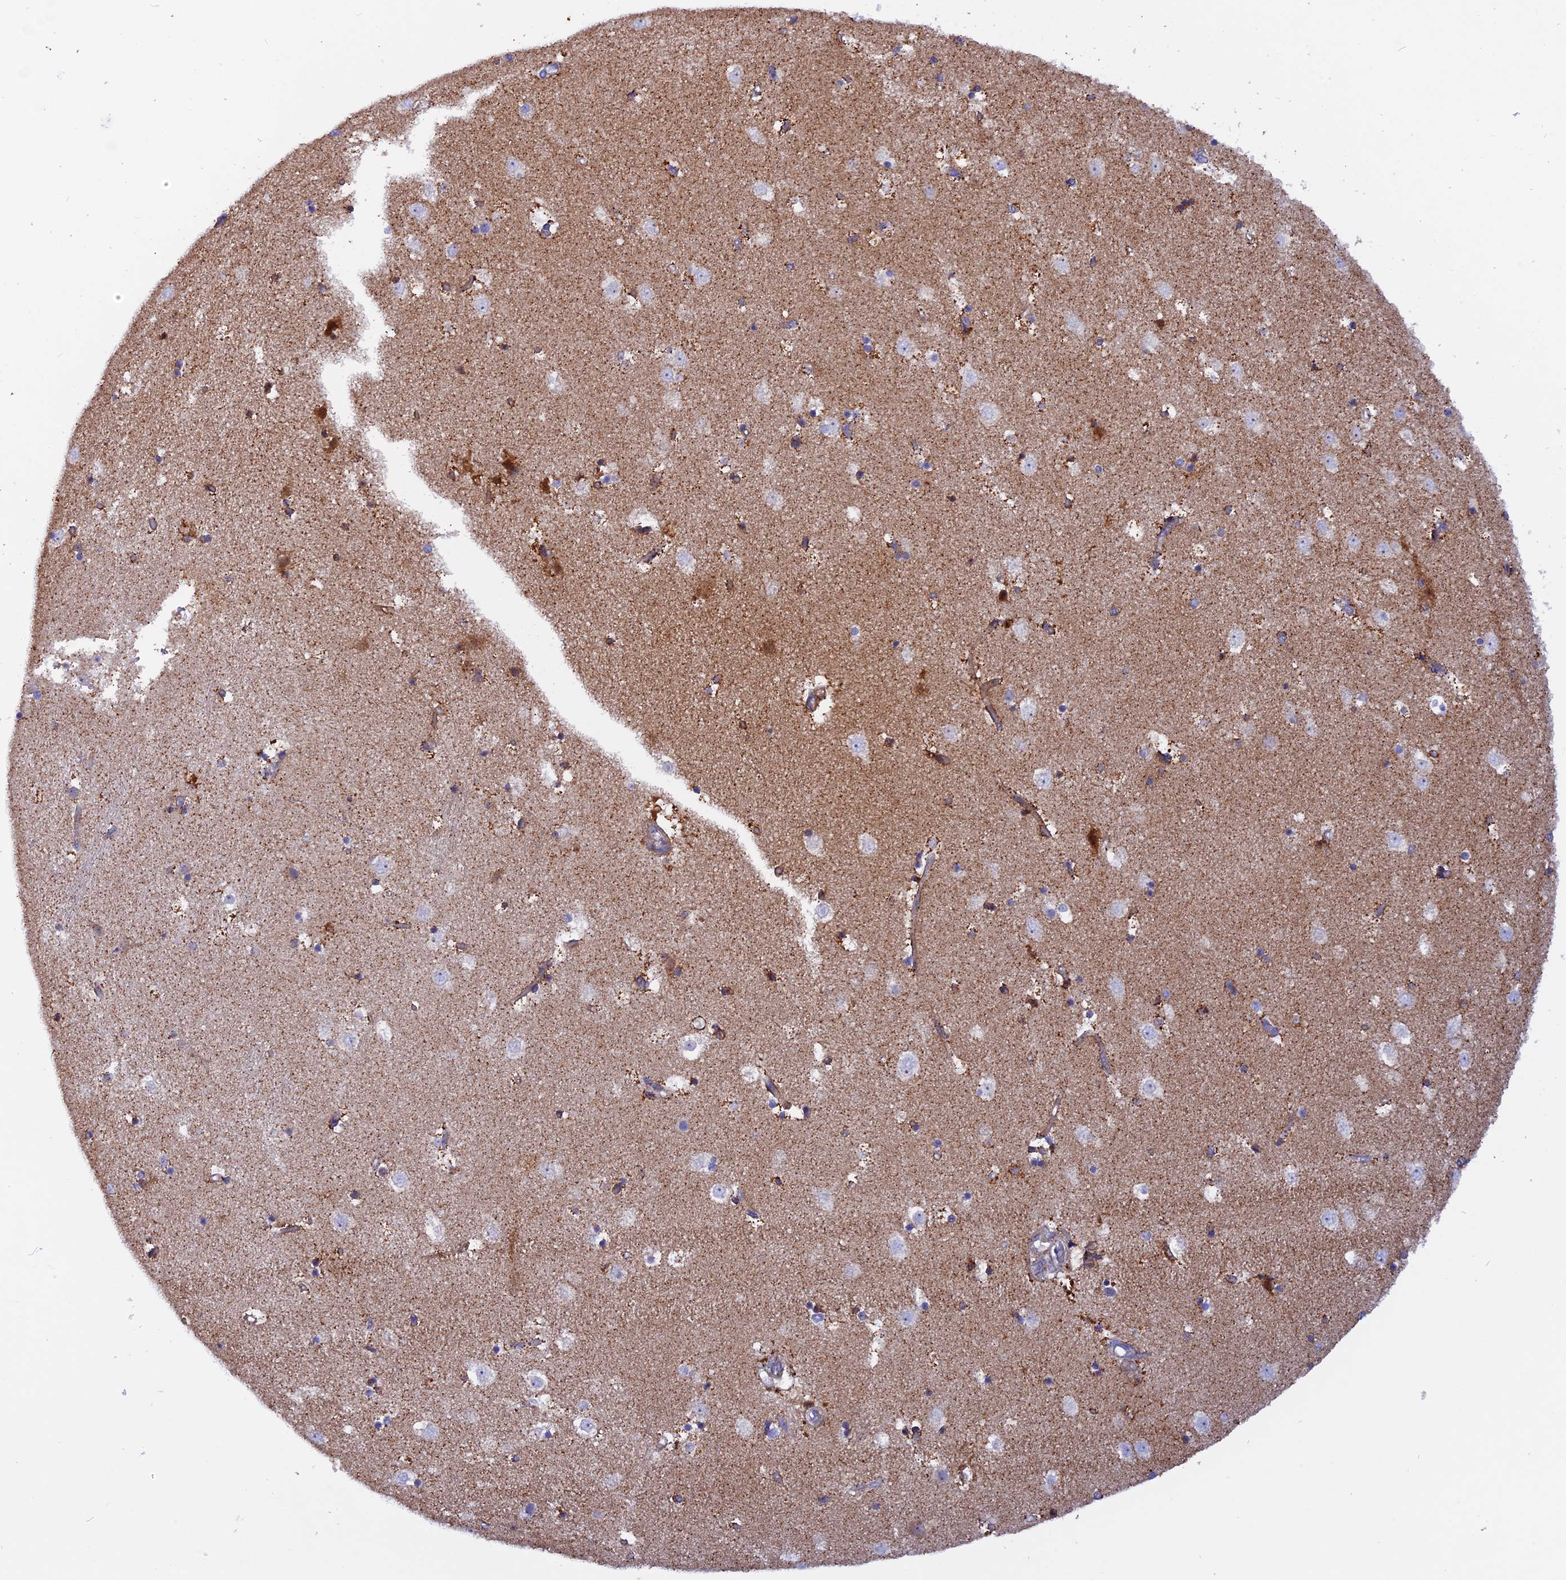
{"staining": {"intensity": "moderate", "quantity": "<25%", "location": "cytoplasmic/membranous"}, "tissue": "caudate", "cell_type": "Glial cells", "image_type": "normal", "snomed": [{"axis": "morphology", "description": "Normal tissue, NOS"}, {"axis": "topography", "description": "Lateral ventricle wall"}], "caption": "This photomicrograph exhibits immunohistochemistry (IHC) staining of unremarkable human caudate, with low moderate cytoplasmic/membranous staining in about <25% of glial cells.", "gene": "GCDH", "patient": {"sex": "female", "age": 52}}